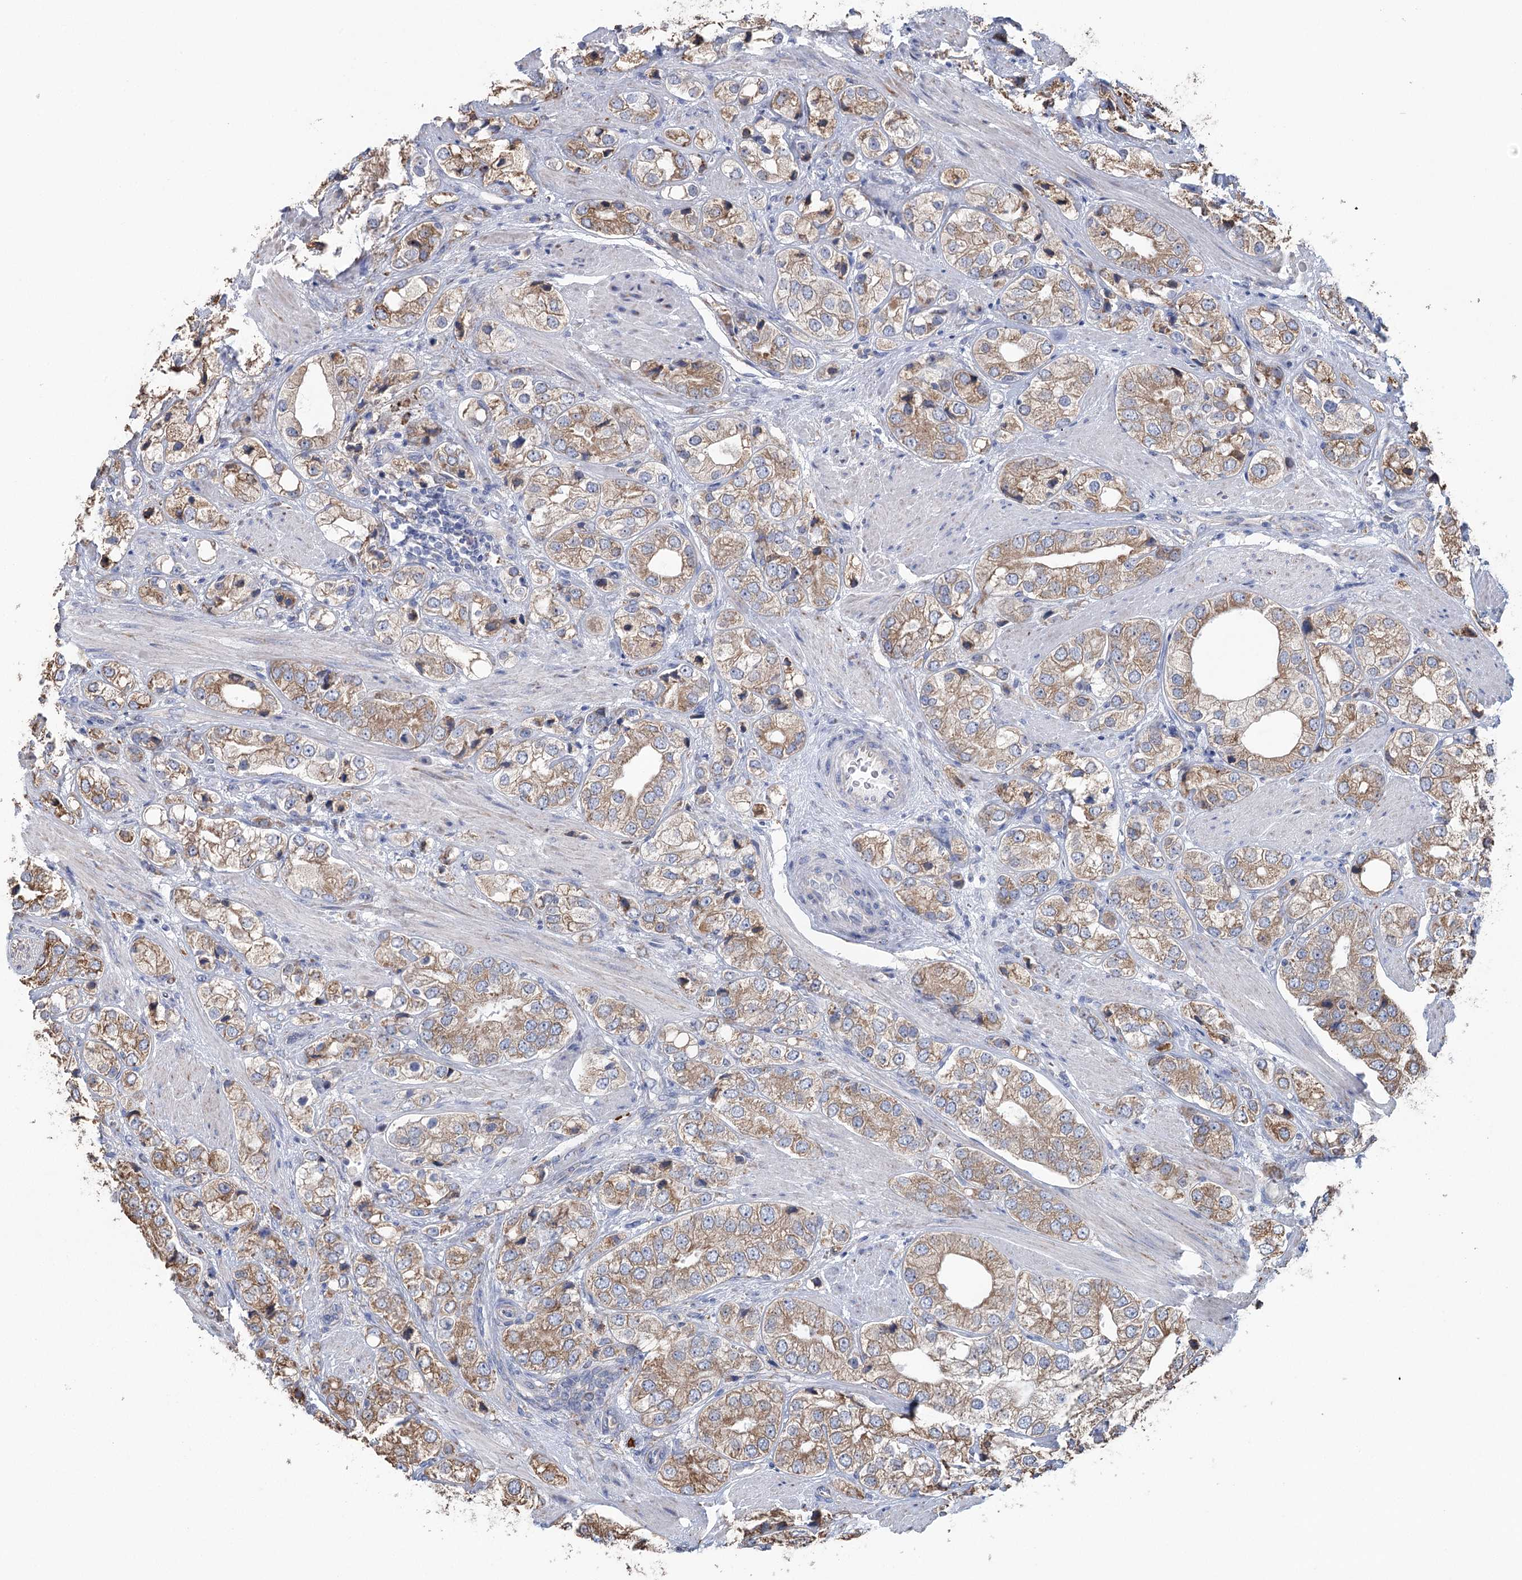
{"staining": {"intensity": "moderate", "quantity": "25%-75%", "location": "cytoplasmic/membranous"}, "tissue": "prostate cancer", "cell_type": "Tumor cells", "image_type": "cancer", "snomed": [{"axis": "morphology", "description": "Adenocarcinoma, High grade"}, {"axis": "topography", "description": "Prostate"}], "caption": "An immunohistochemistry histopathology image of tumor tissue is shown. Protein staining in brown shows moderate cytoplasmic/membranous positivity in high-grade adenocarcinoma (prostate) within tumor cells. (IHC, brightfield microscopy, high magnification).", "gene": "METTL24", "patient": {"sex": "male", "age": 50}}